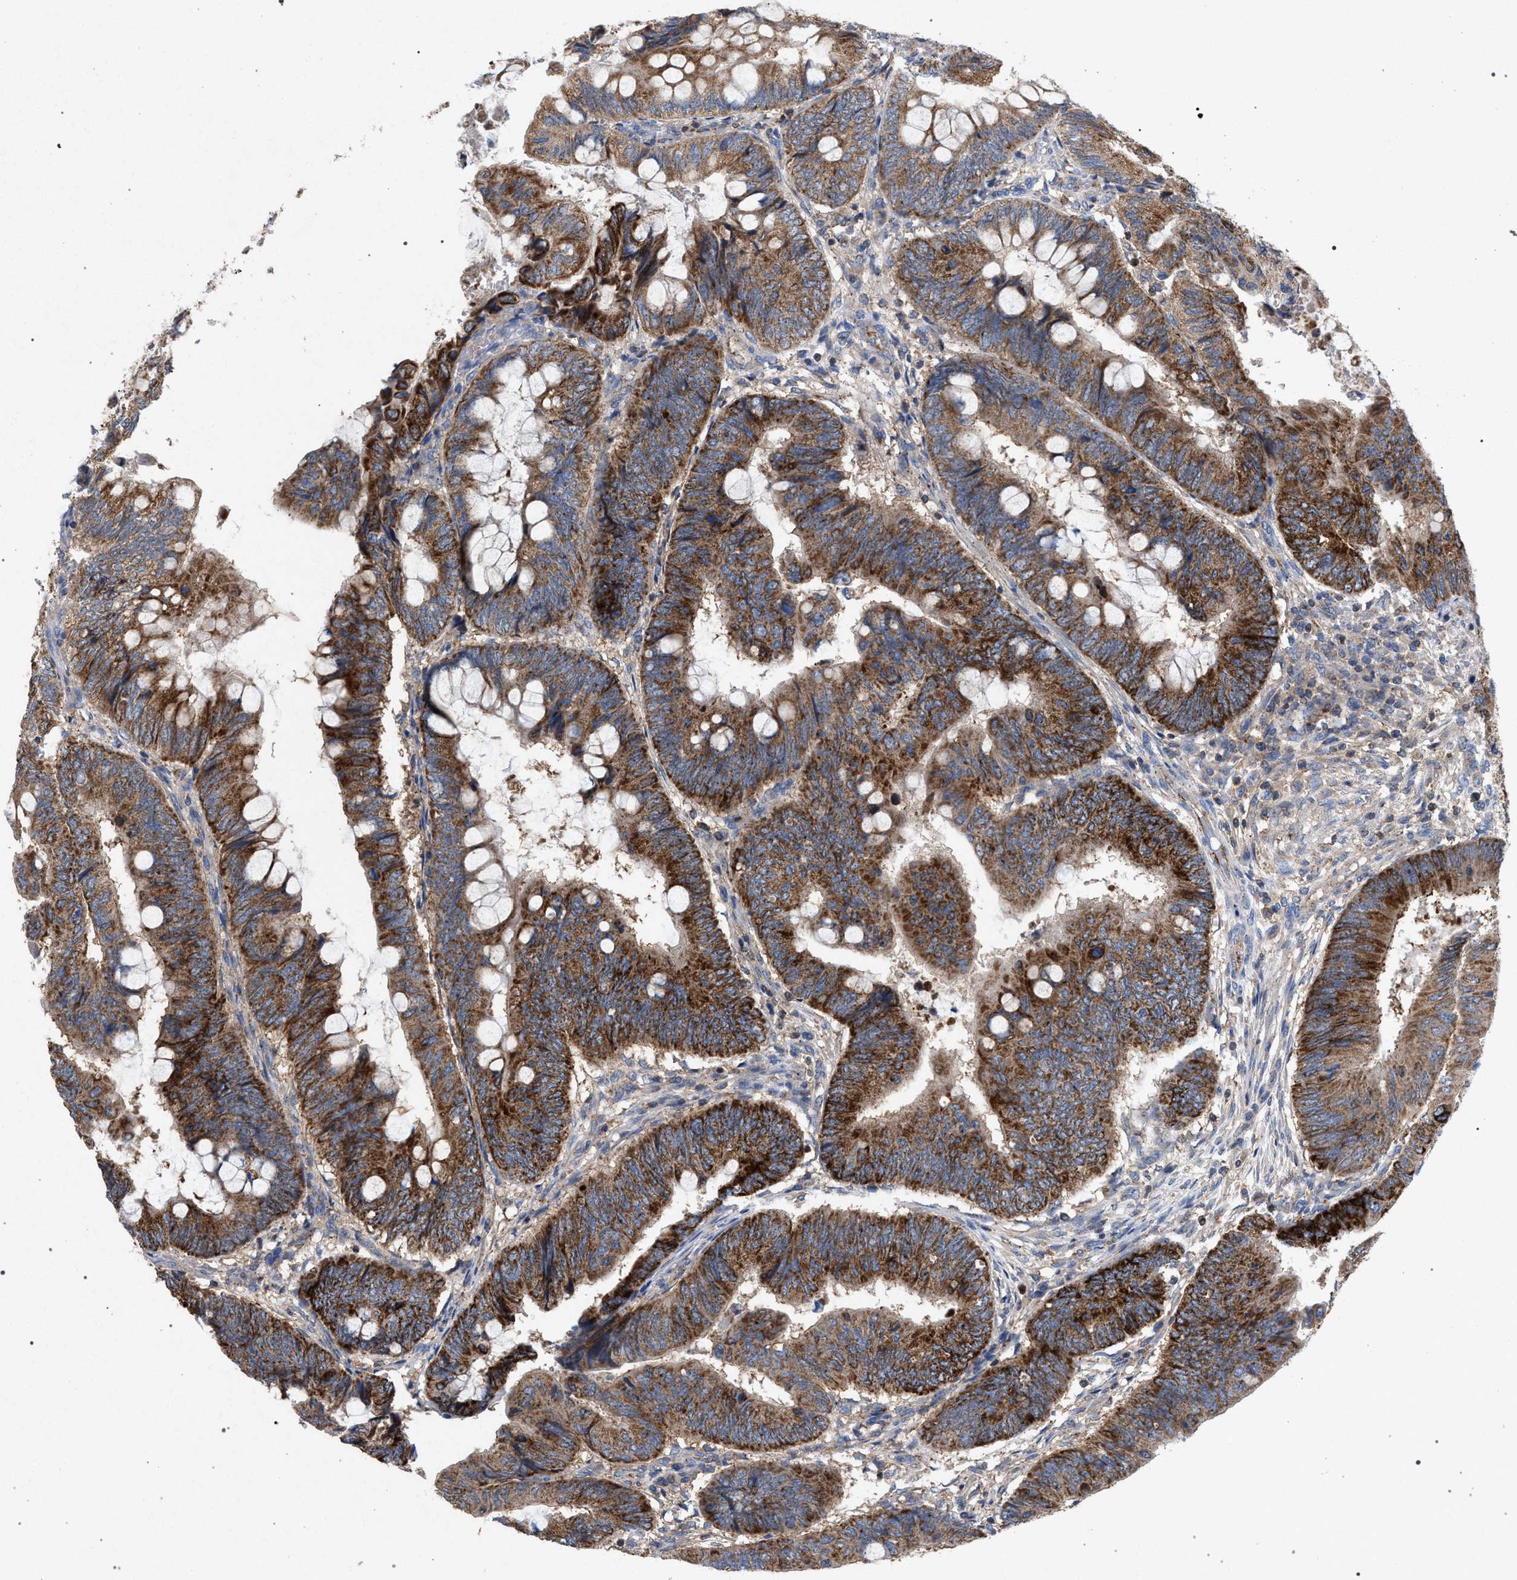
{"staining": {"intensity": "strong", "quantity": ">75%", "location": "cytoplasmic/membranous"}, "tissue": "colorectal cancer", "cell_type": "Tumor cells", "image_type": "cancer", "snomed": [{"axis": "morphology", "description": "Normal tissue, NOS"}, {"axis": "morphology", "description": "Adenocarcinoma, NOS"}, {"axis": "topography", "description": "Rectum"}, {"axis": "topography", "description": "Peripheral nerve tissue"}], "caption": "IHC of human colorectal cancer (adenocarcinoma) demonstrates high levels of strong cytoplasmic/membranous positivity in approximately >75% of tumor cells.", "gene": "VPS13A", "patient": {"sex": "male", "age": 92}}